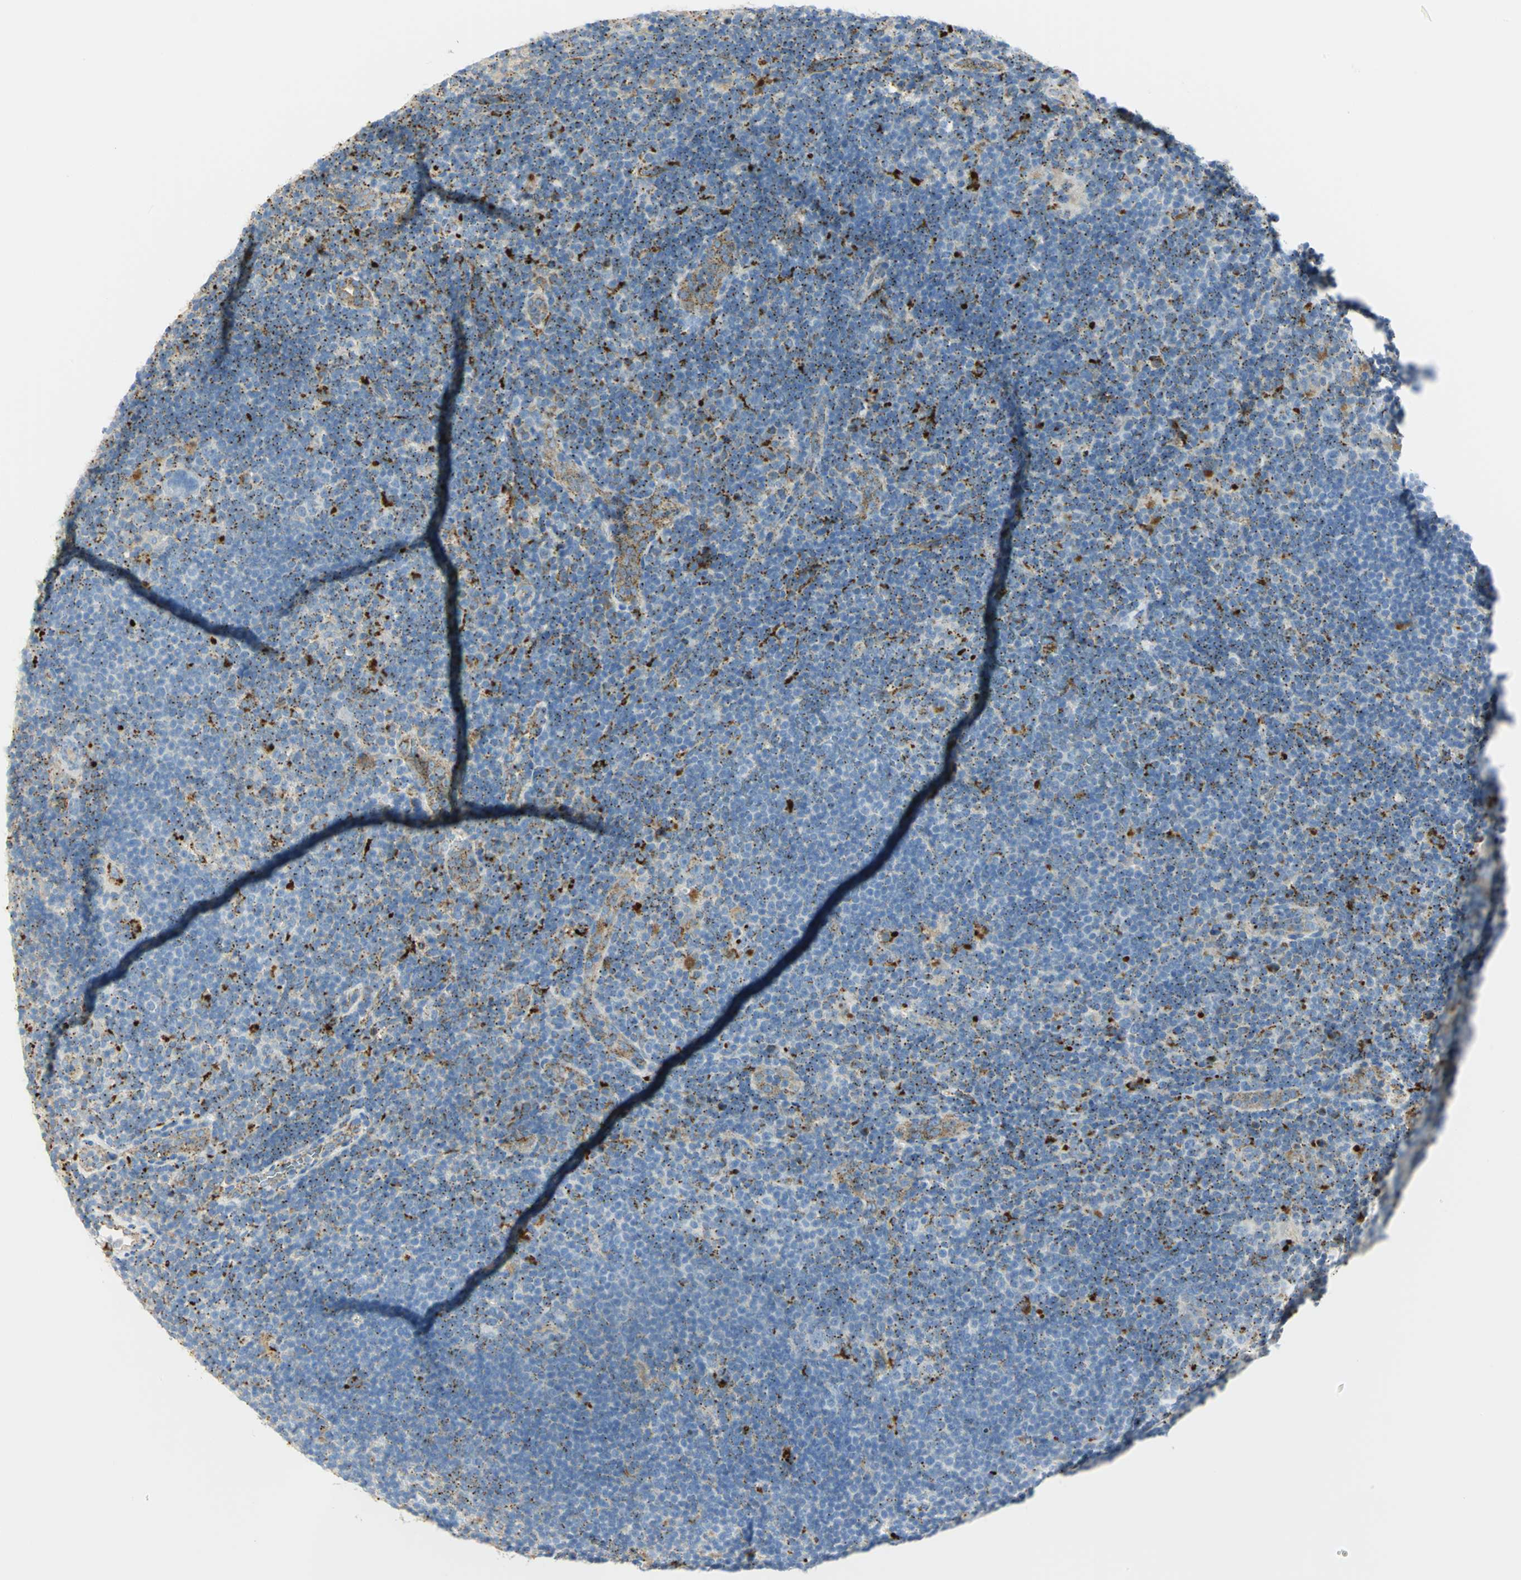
{"staining": {"intensity": "moderate", "quantity": "<25%", "location": "cytoplasmic/membranous"}, "tissue": "lymphoma", "cell_type": "Tumor cells", "image_type": "cancer", "snomed": [{"axis": "morphology", "description": "Hodgkin's disease, NOS"}, {"axis": "topography", "description": "Lymph node"}], "caption": "This is a photomicrograph of IHC staining of Hodgkin's disease, which shows moderate expression in the cytoplasmic/membranous of tumor cells.", "gene": "ARSA", "patient": {"sex": "female", "age": 57}}